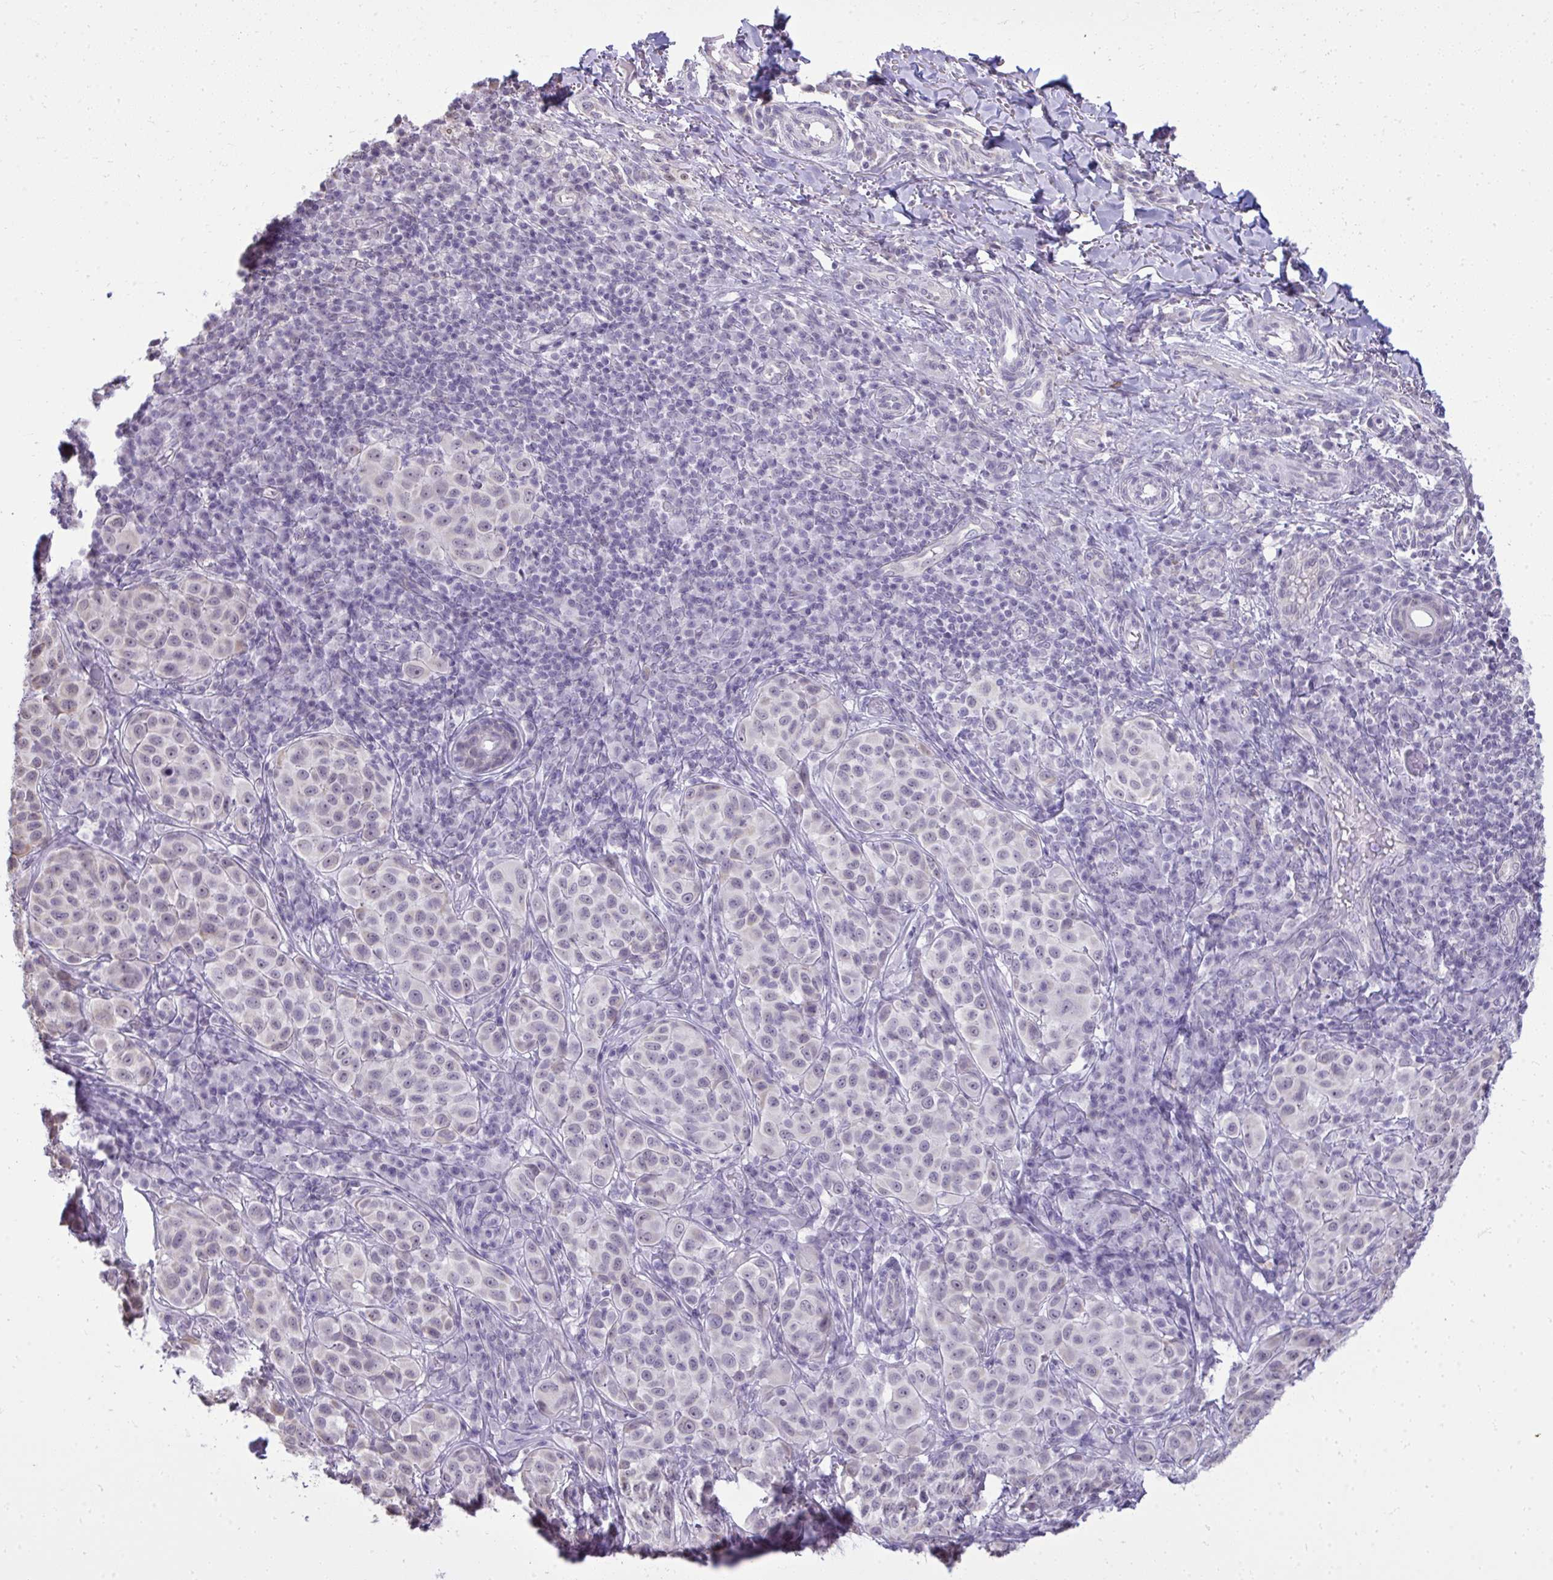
{"staining": {"intensity": "negative", "quantity": "none", "location": "none"}, "tissue": "melanoma", "cell_type": "Tumor cells", "image_type": "cancer", "snomed": [{"axis": "morphology", "description": "Malignant melanoma, NOS"}, {"axis": "topography", "description": "Skin"}], "caption": "Immunohistochemistry micrograph of melanoma stained for a protein (brown), which displays no staining in tumor cells.", "gene": "NPPA", "patient": {"sex": "male", "age": 38}}